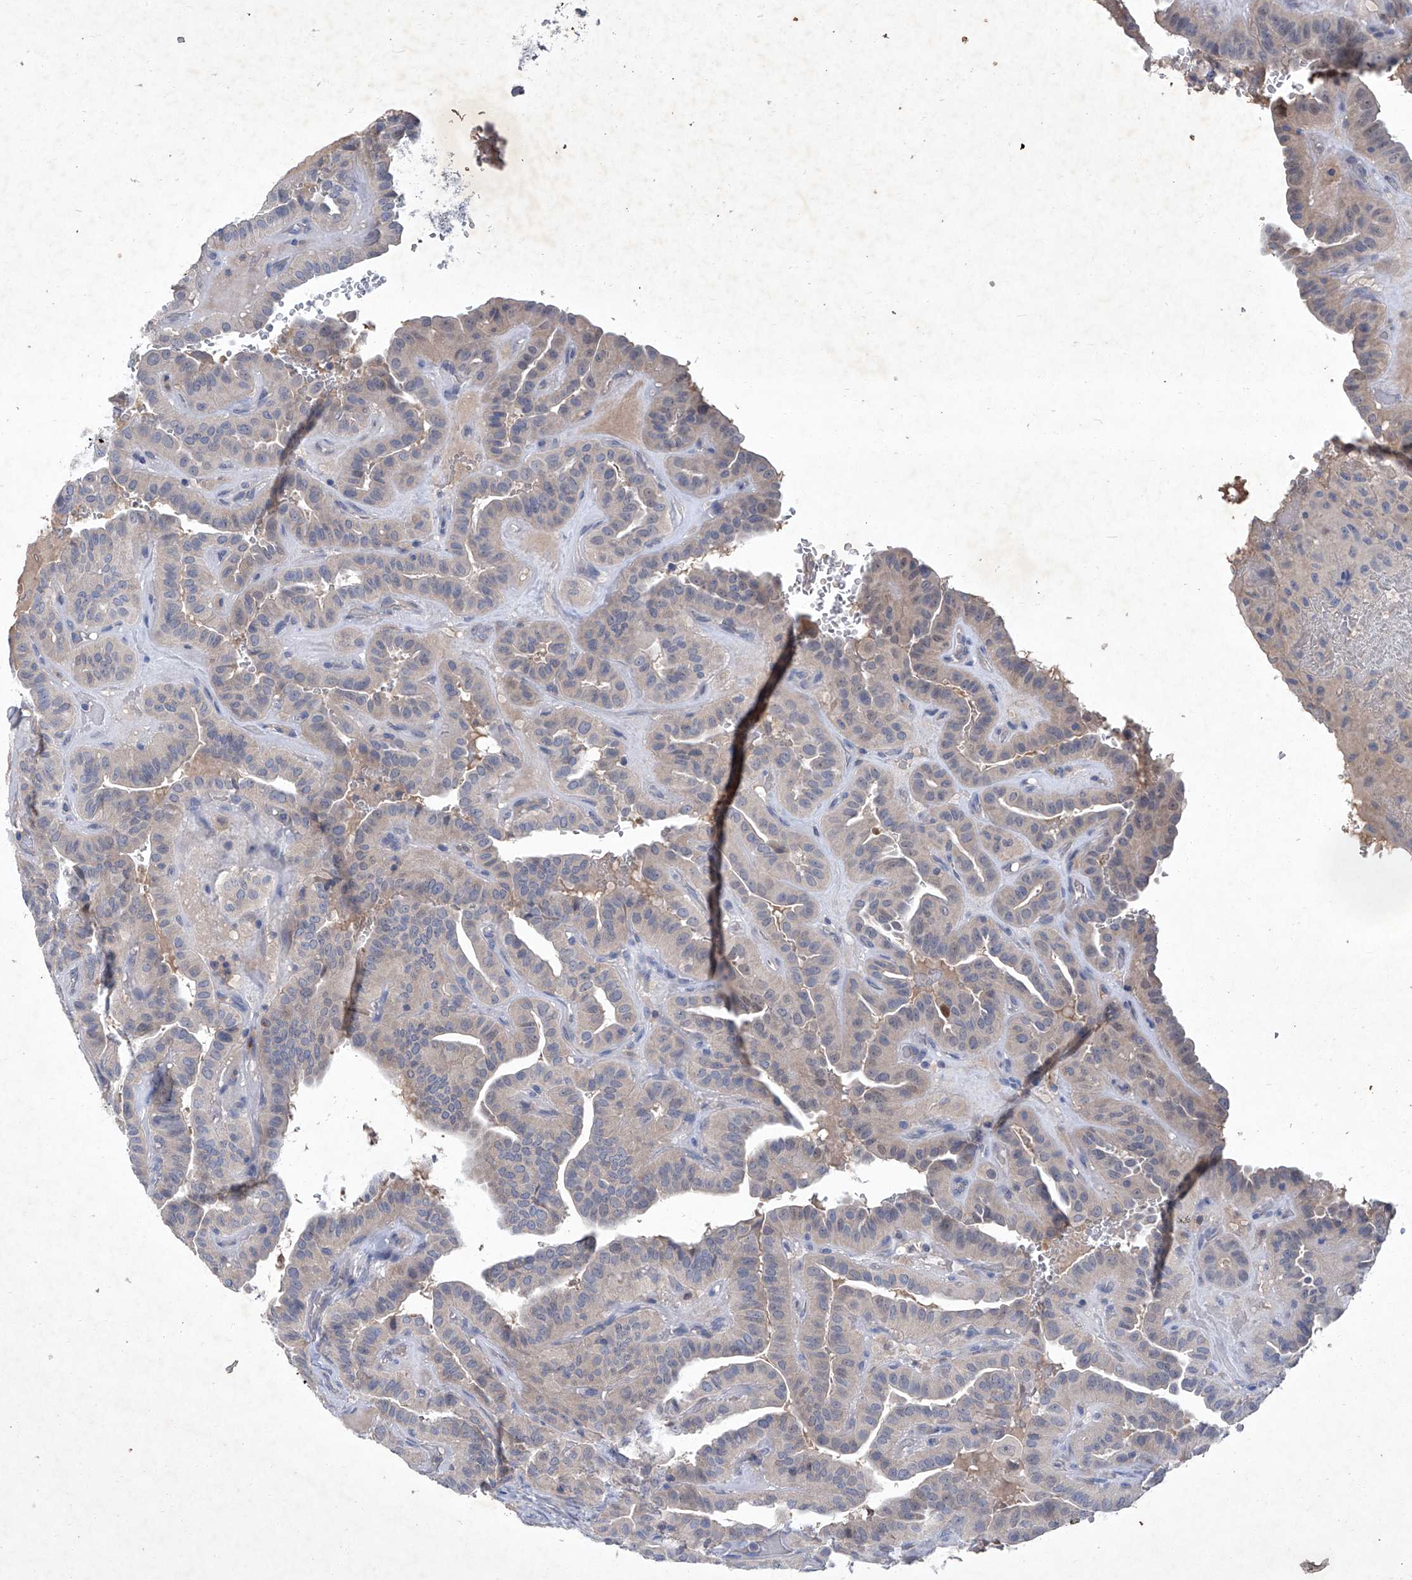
{"staining": {"intensity": "negative", "quantity": "none", "location": "none"}, "tissue": "thyroid cancer", "cell_type": "Tumor cells", "image_type": "cancer", "snomed": [{"axis": "morphology", "description": "Papillary adenocarcinoma, NOS"}, {"axis": "topography", "description": "Thyroid gland"}], "caption": "DAB immunohistochemical staining of thyroid papillary adenocarcinoma reveals no significant staining in tumor cells. (DAB (3,3'-diaminobenzidine) immunohistochemistry (IHC) with hematoxylin counter stain).", "gene": "SBK2", "patient": {"sex": "male", "age": 77}}